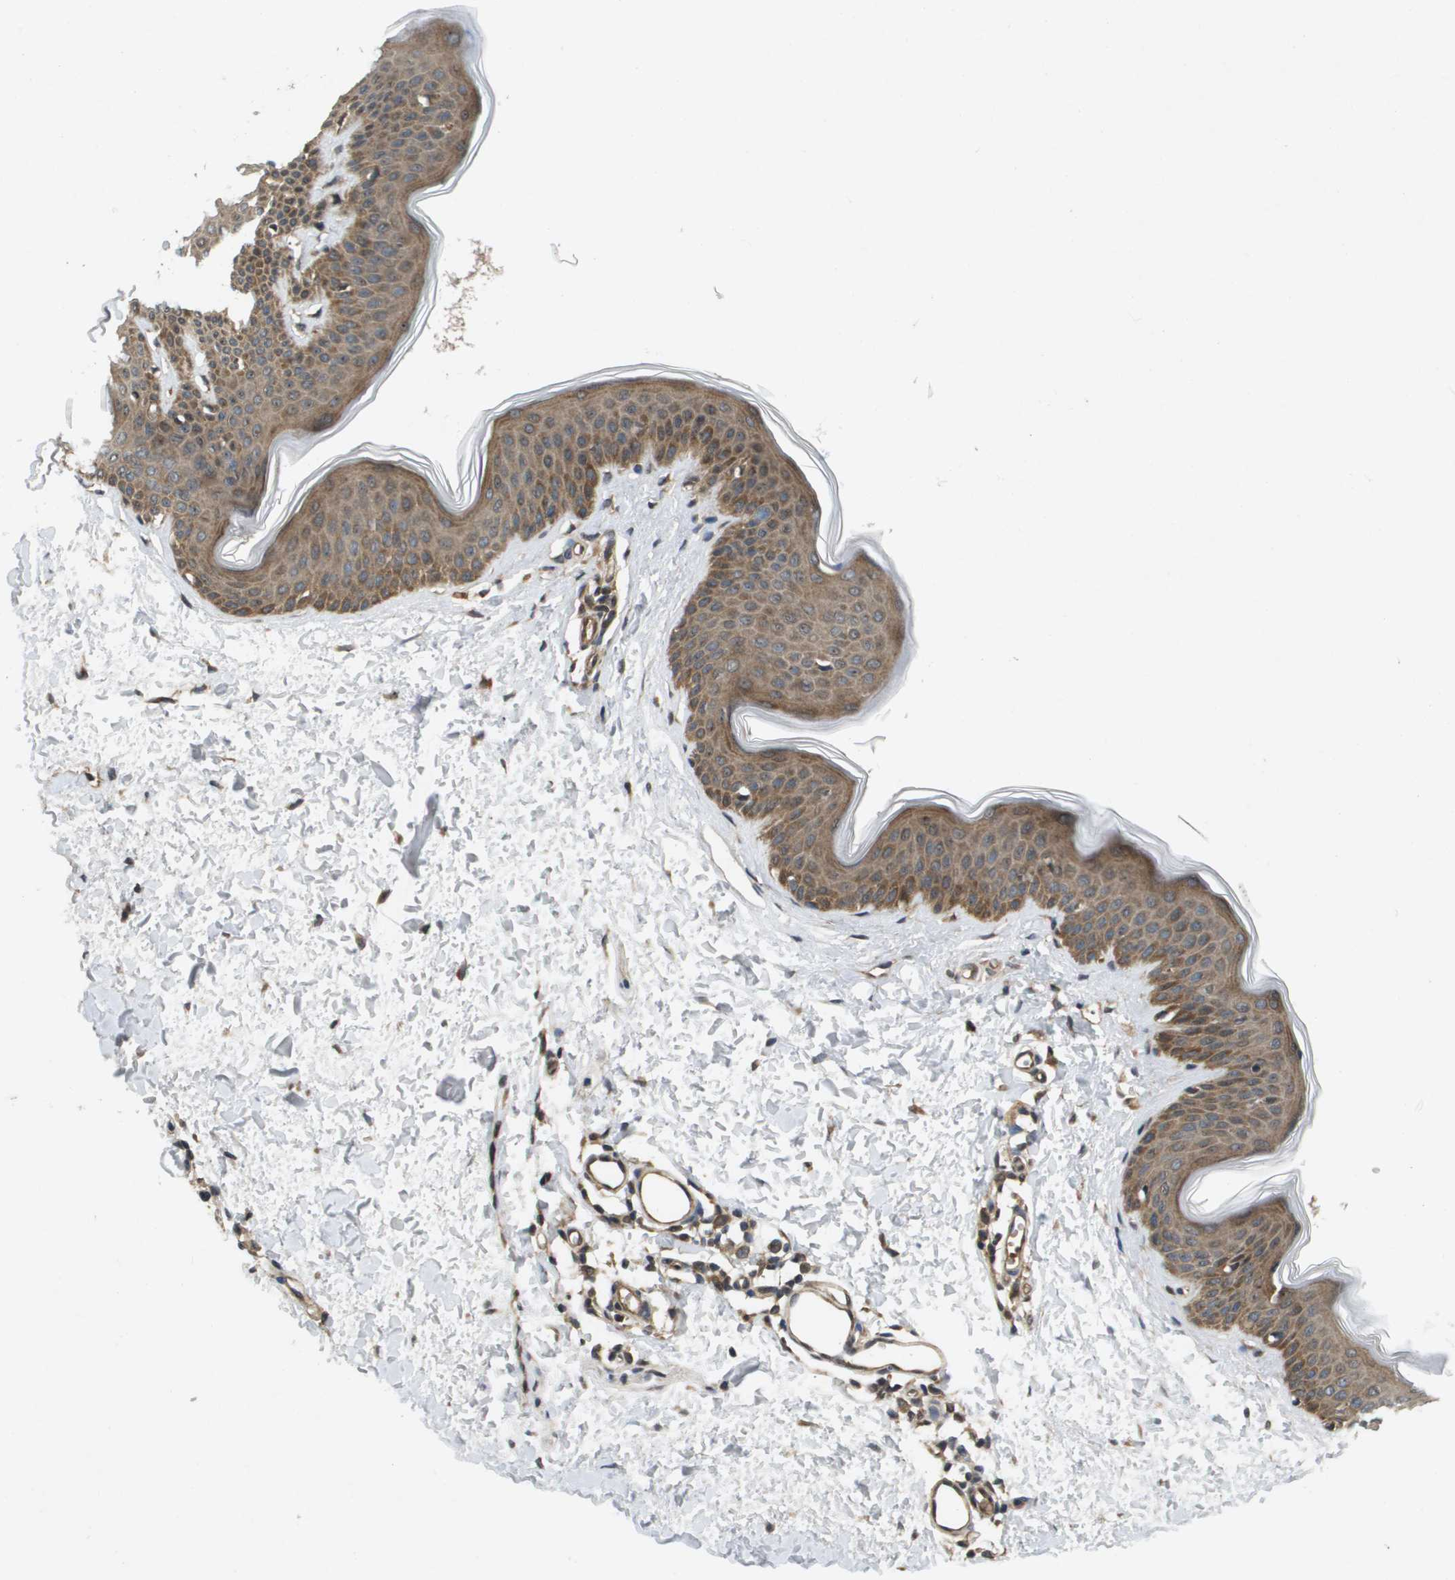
{"staining": {"intensity": "moderate", "quantity": ">75%", "location": "cytoplasmic/membranous"}, "tissue": "skin", "cell_type": "Fibroblasts", "image_type": "normal", "snomed": [{"axis": "morphology", "description": "Normal tissue, NOS"}, {"axis": "topography", "description": "Skin"}], "caption": "This is an image of immunohistochemistry (IHC) staining of benign skin, which shows moderate staining in the cytoplasmic/membranous of fibroblasts.", "gene": "SPTLC1", "patient": {"sex": "female", "age": 17}}